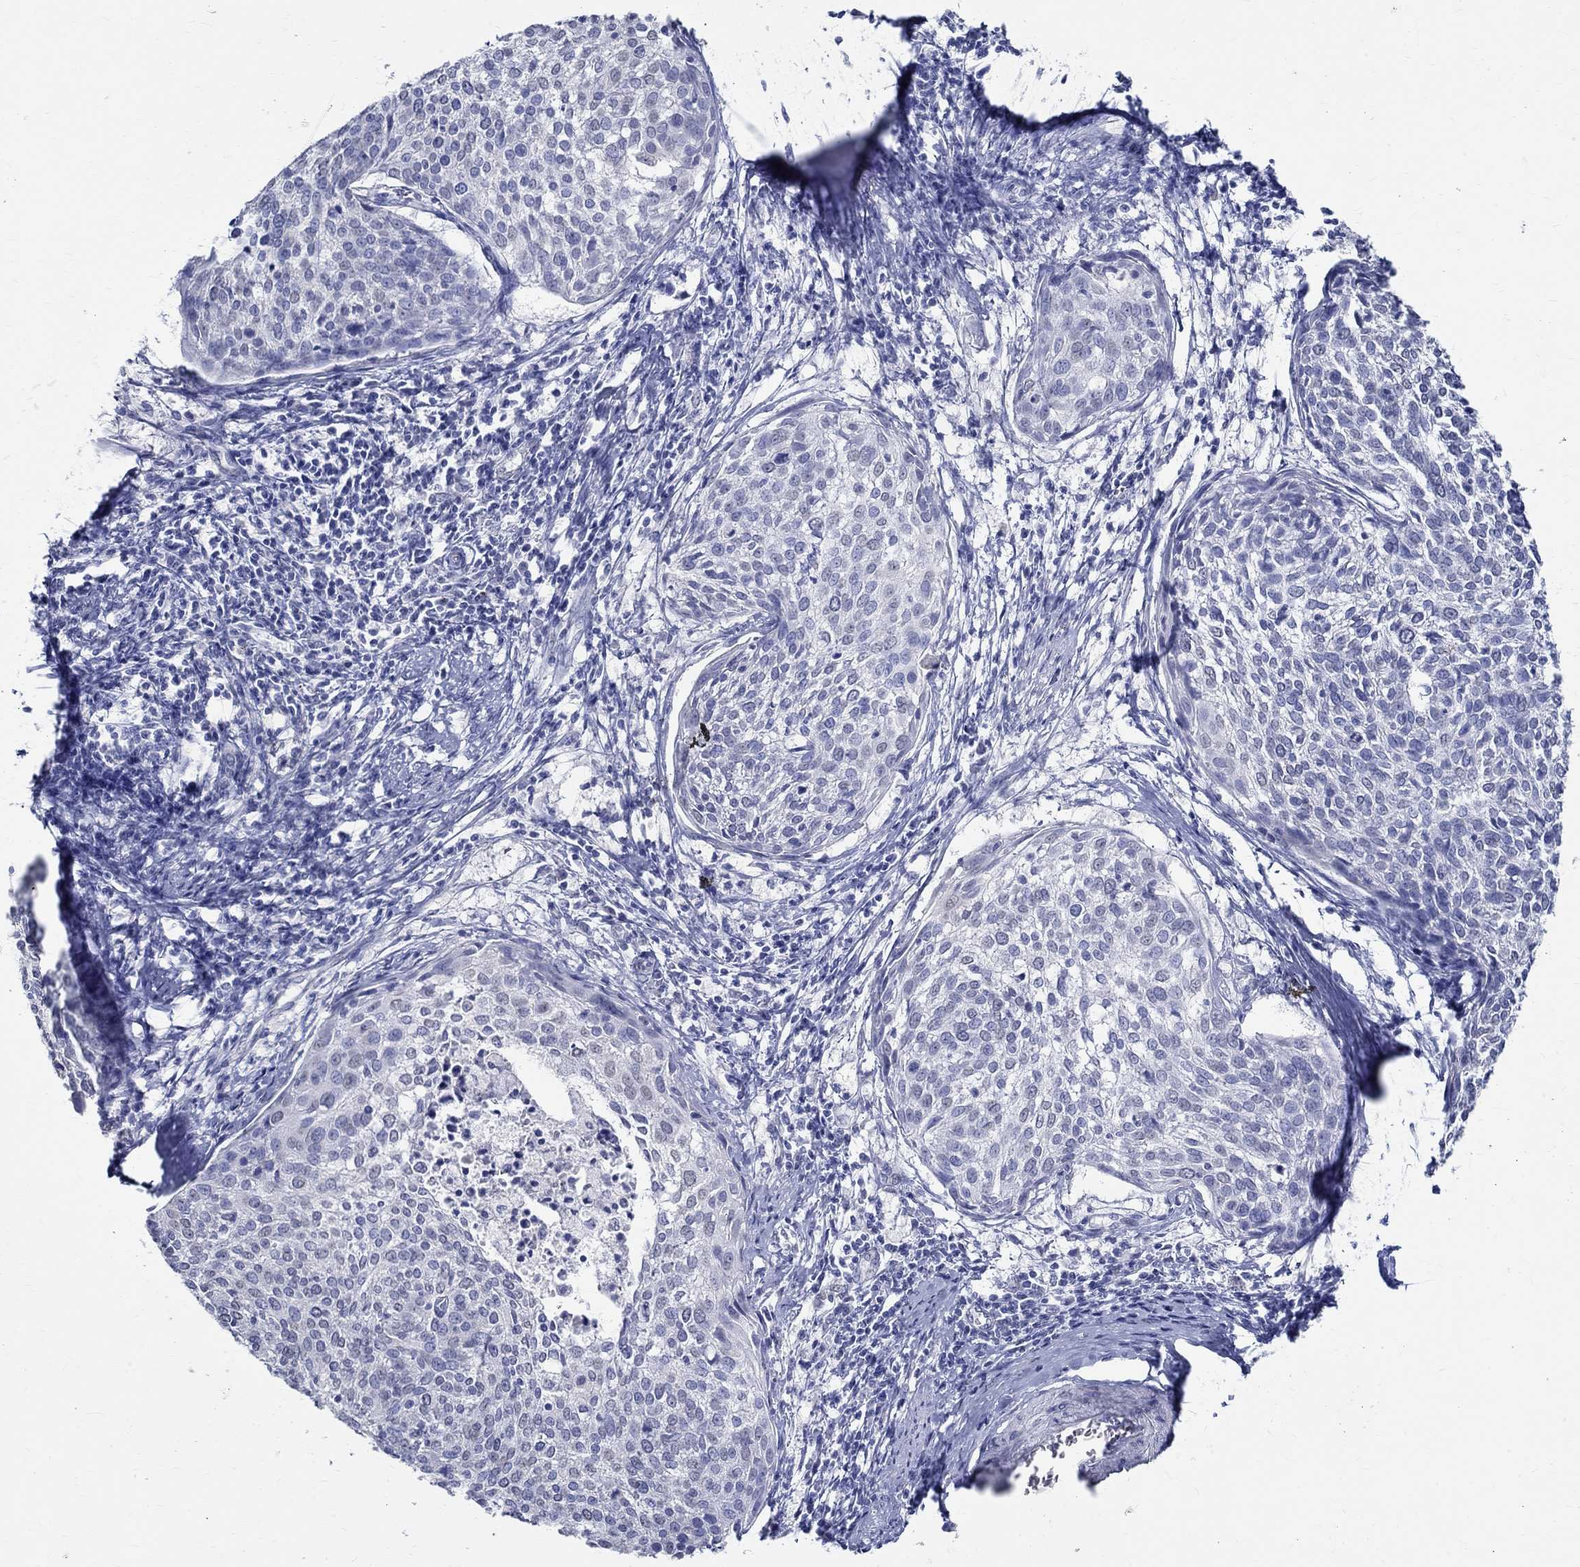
{"staining": {"intensity": "negative", "quantity": "none", "location": "none"}, "tissue": "cervical cancer", "cell_type": "Tumor cells", "image_type": "cancer", "snomed": [{"axis": "morphology", "description": "Squamous cell carcinoma, NOS"}, {"axis": "topography", "description": "Cervix"}], "caption": "Immunohistochemical staining of cervical cancer (squamous cell carcinoma) exhibits no significant positivity in tumor cells.", "gene": "TSPAN16", "patient": {"sex": "female", "age": 39}}